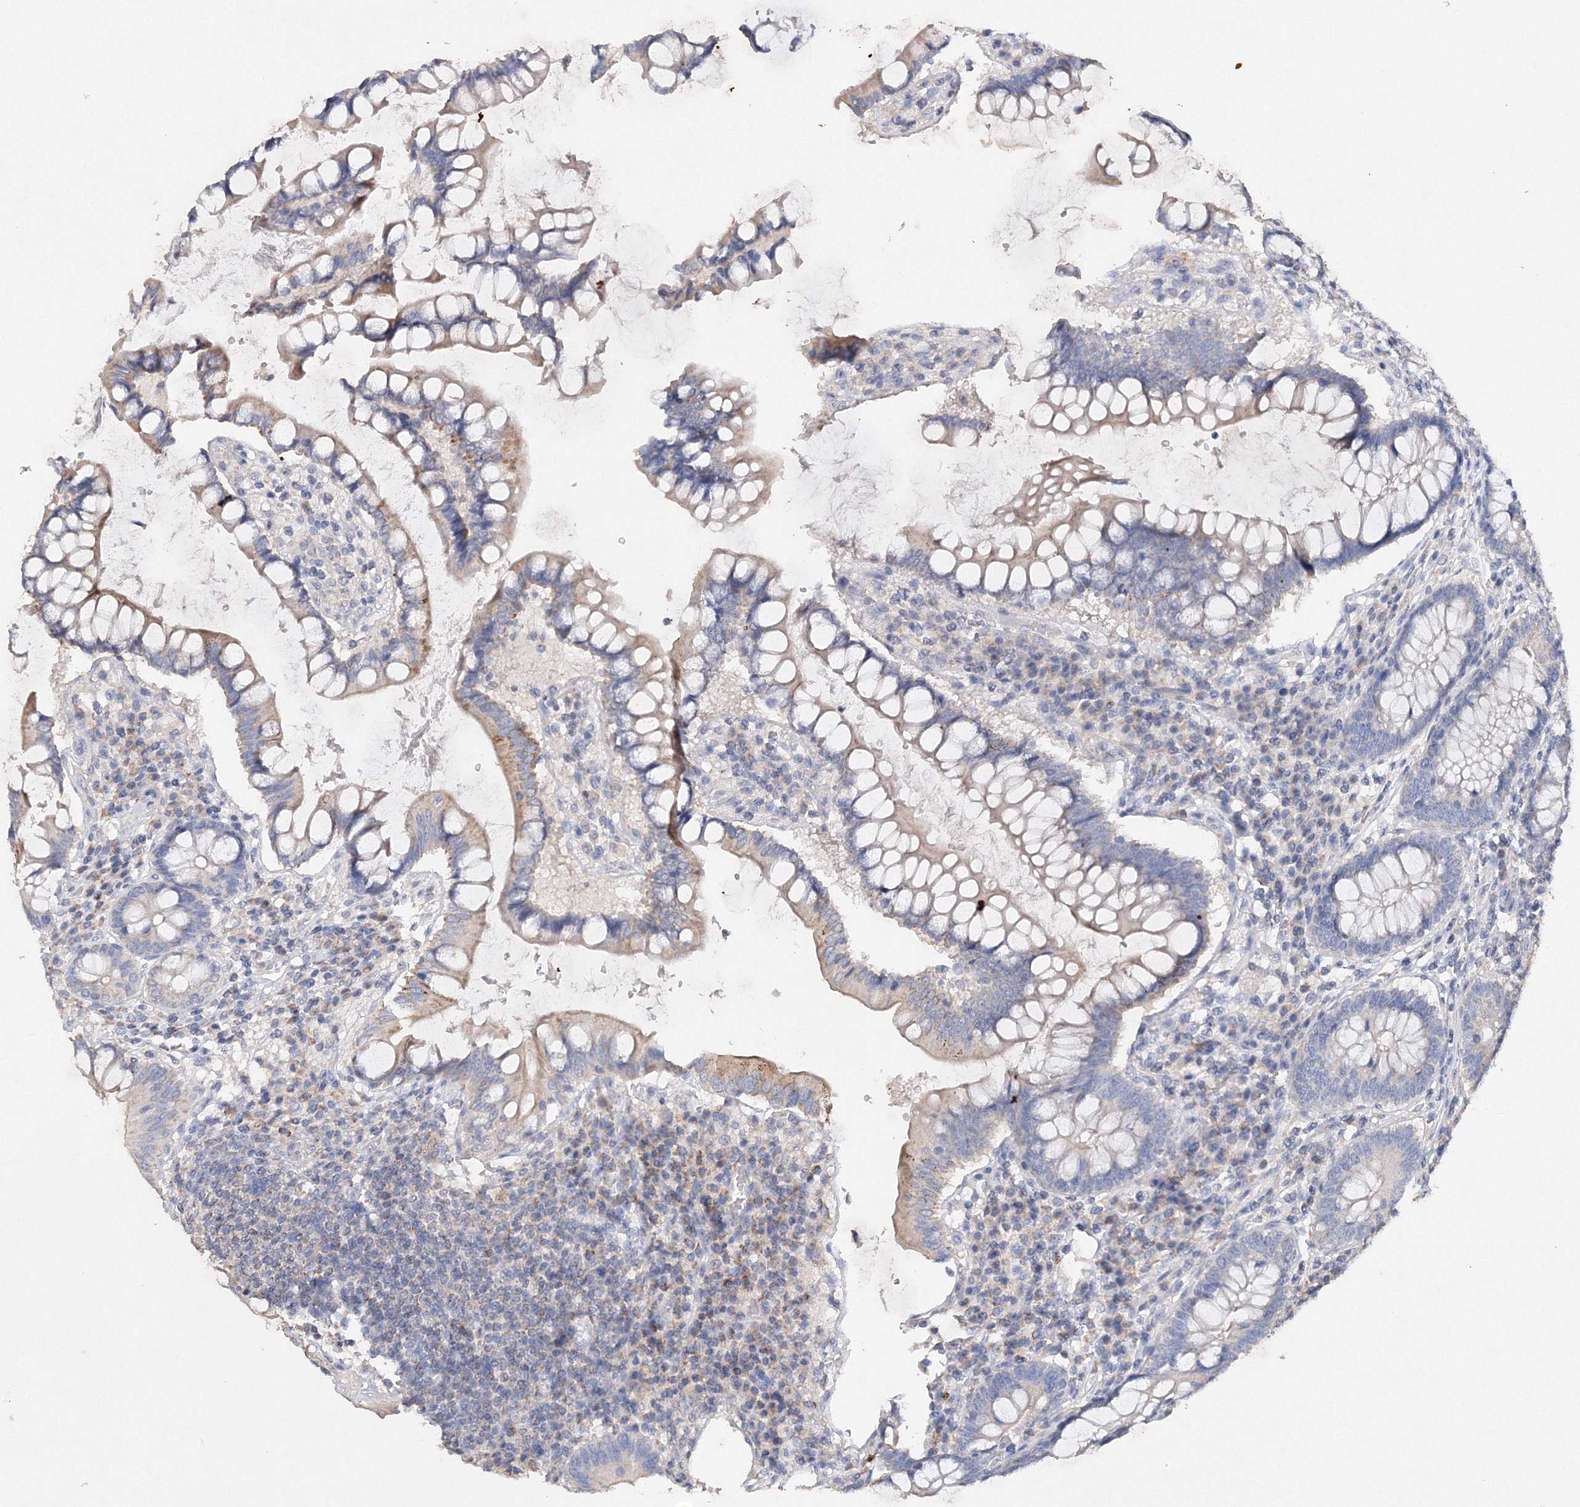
{"staining": {"intensity": "negative", "quantity": "none", "location": "none"}, "tissue": "colon", "cell_type": "Endothelial cells", "image_type": "normal", "snomed": [{"axis": "morphology", "description": "Normal tissue, NOS"}, {"axis": "topography", "description": "Colon"}], "caption": "This photomicrograph is of unremarkable colon stained with immunohistochemistry (IHC) to label a protein in brown with the nuclei are counter-stained blue. There is no expression in endothelial cells. (Stains: DAB immunohistochemistry (IHC) with hematoxylin counter stain, Microscopy: brightfield microscopy at high magnification).", "gene": "GLS", "patient": {"sex": "female", "age": 79}}